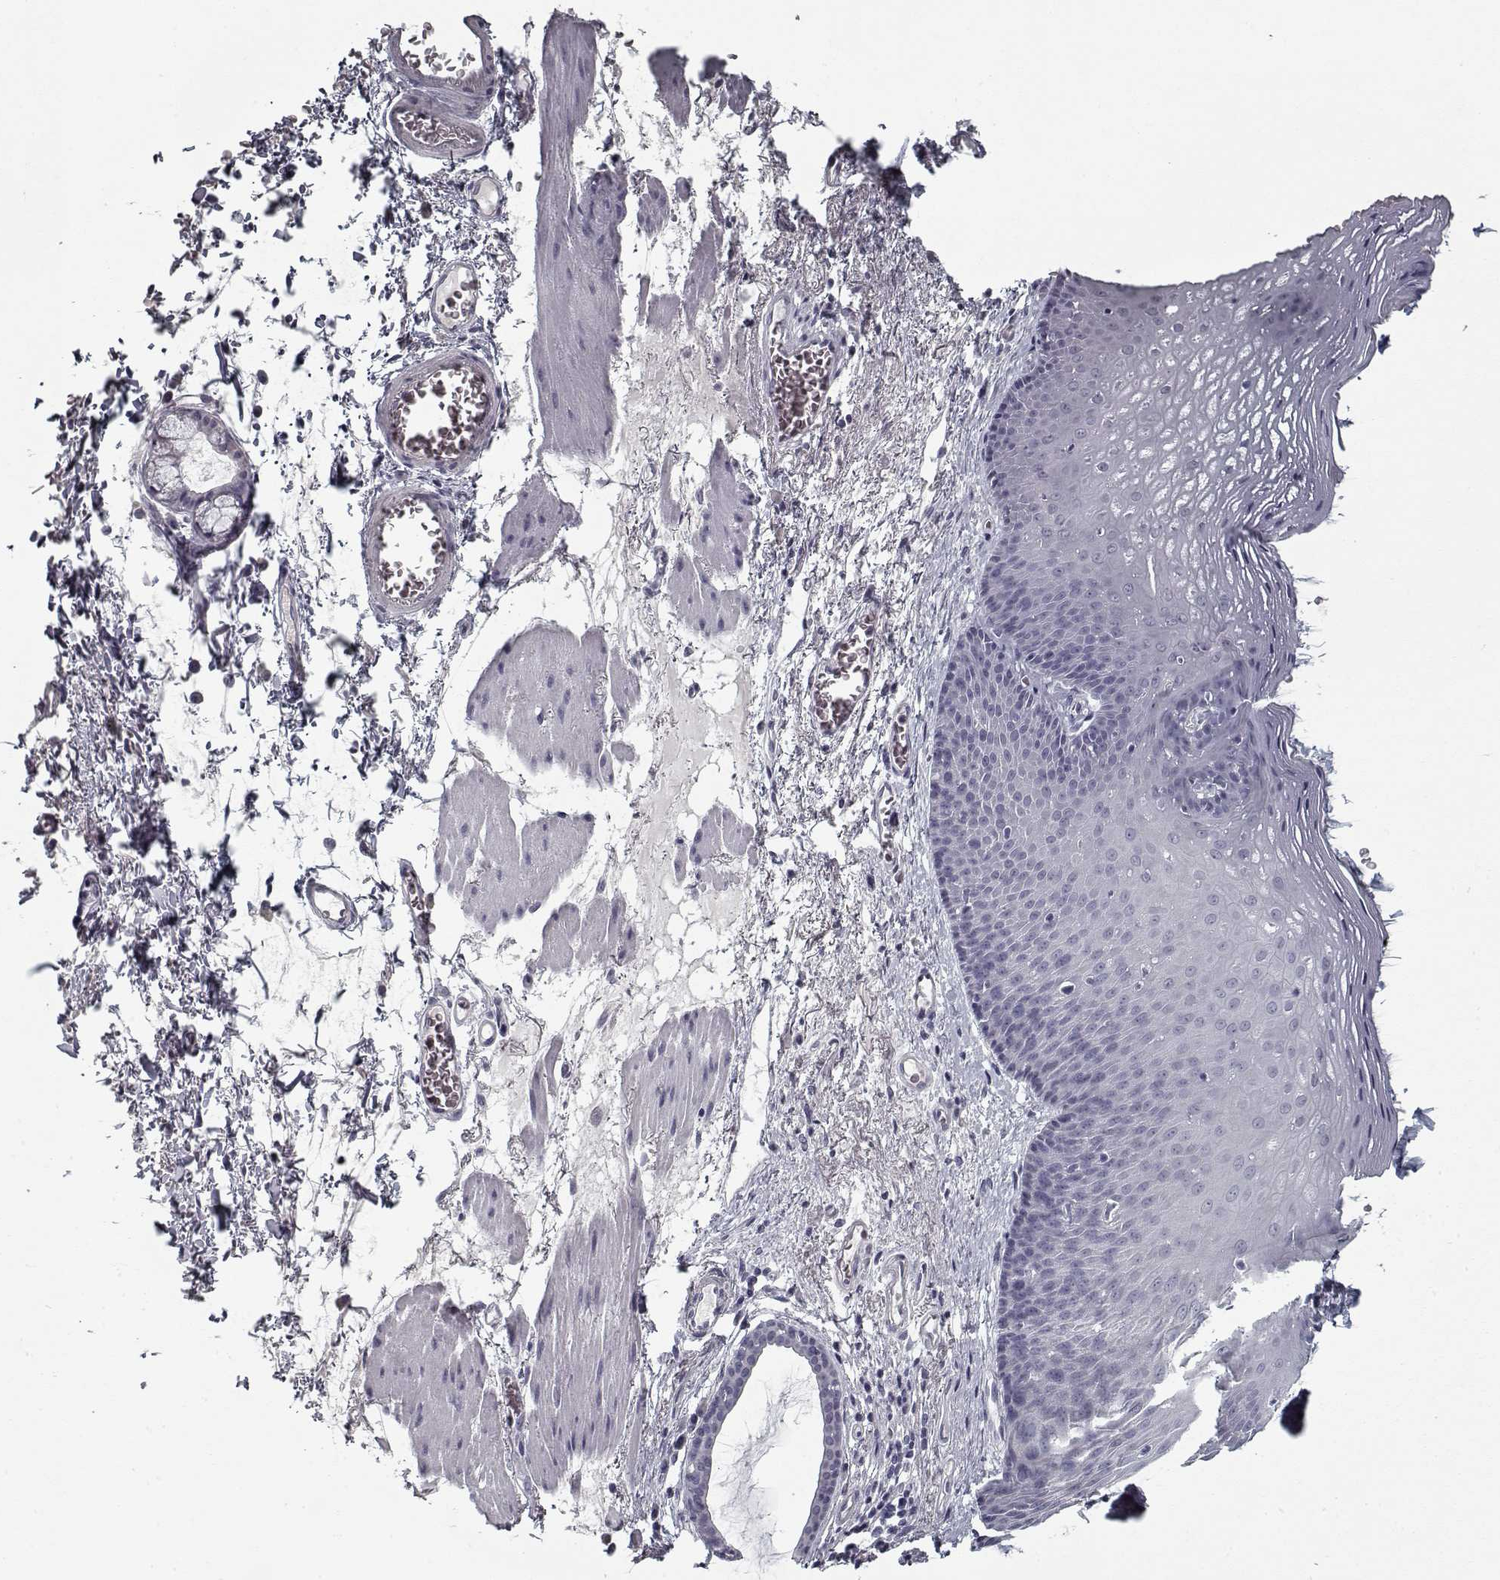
{"staining": {"intensity": "negative", "quantity": "none", "location": "none"}, "tissue": "esophagus", "cell_type": "Squamous epithelial cells", "image_type": "normal", "snomed": [{"axis": "morphology", "description": "Normal tissue, NOS"}, {"axis": "topography", "description": "Esophagus"}], "caption": "DAB (3,3'-diaminobenzidine) immunohistochemical staining of normal human esophagus exhibits no significant staining in squamous epithelial cells. The staining is performed using DAB (3,3'-diaminobenzidine) brown chromogen with nuclei counter-stained in using hematoxylin.", "gene": "GAD2", "patient": {"sex": "male", "age": 76}}